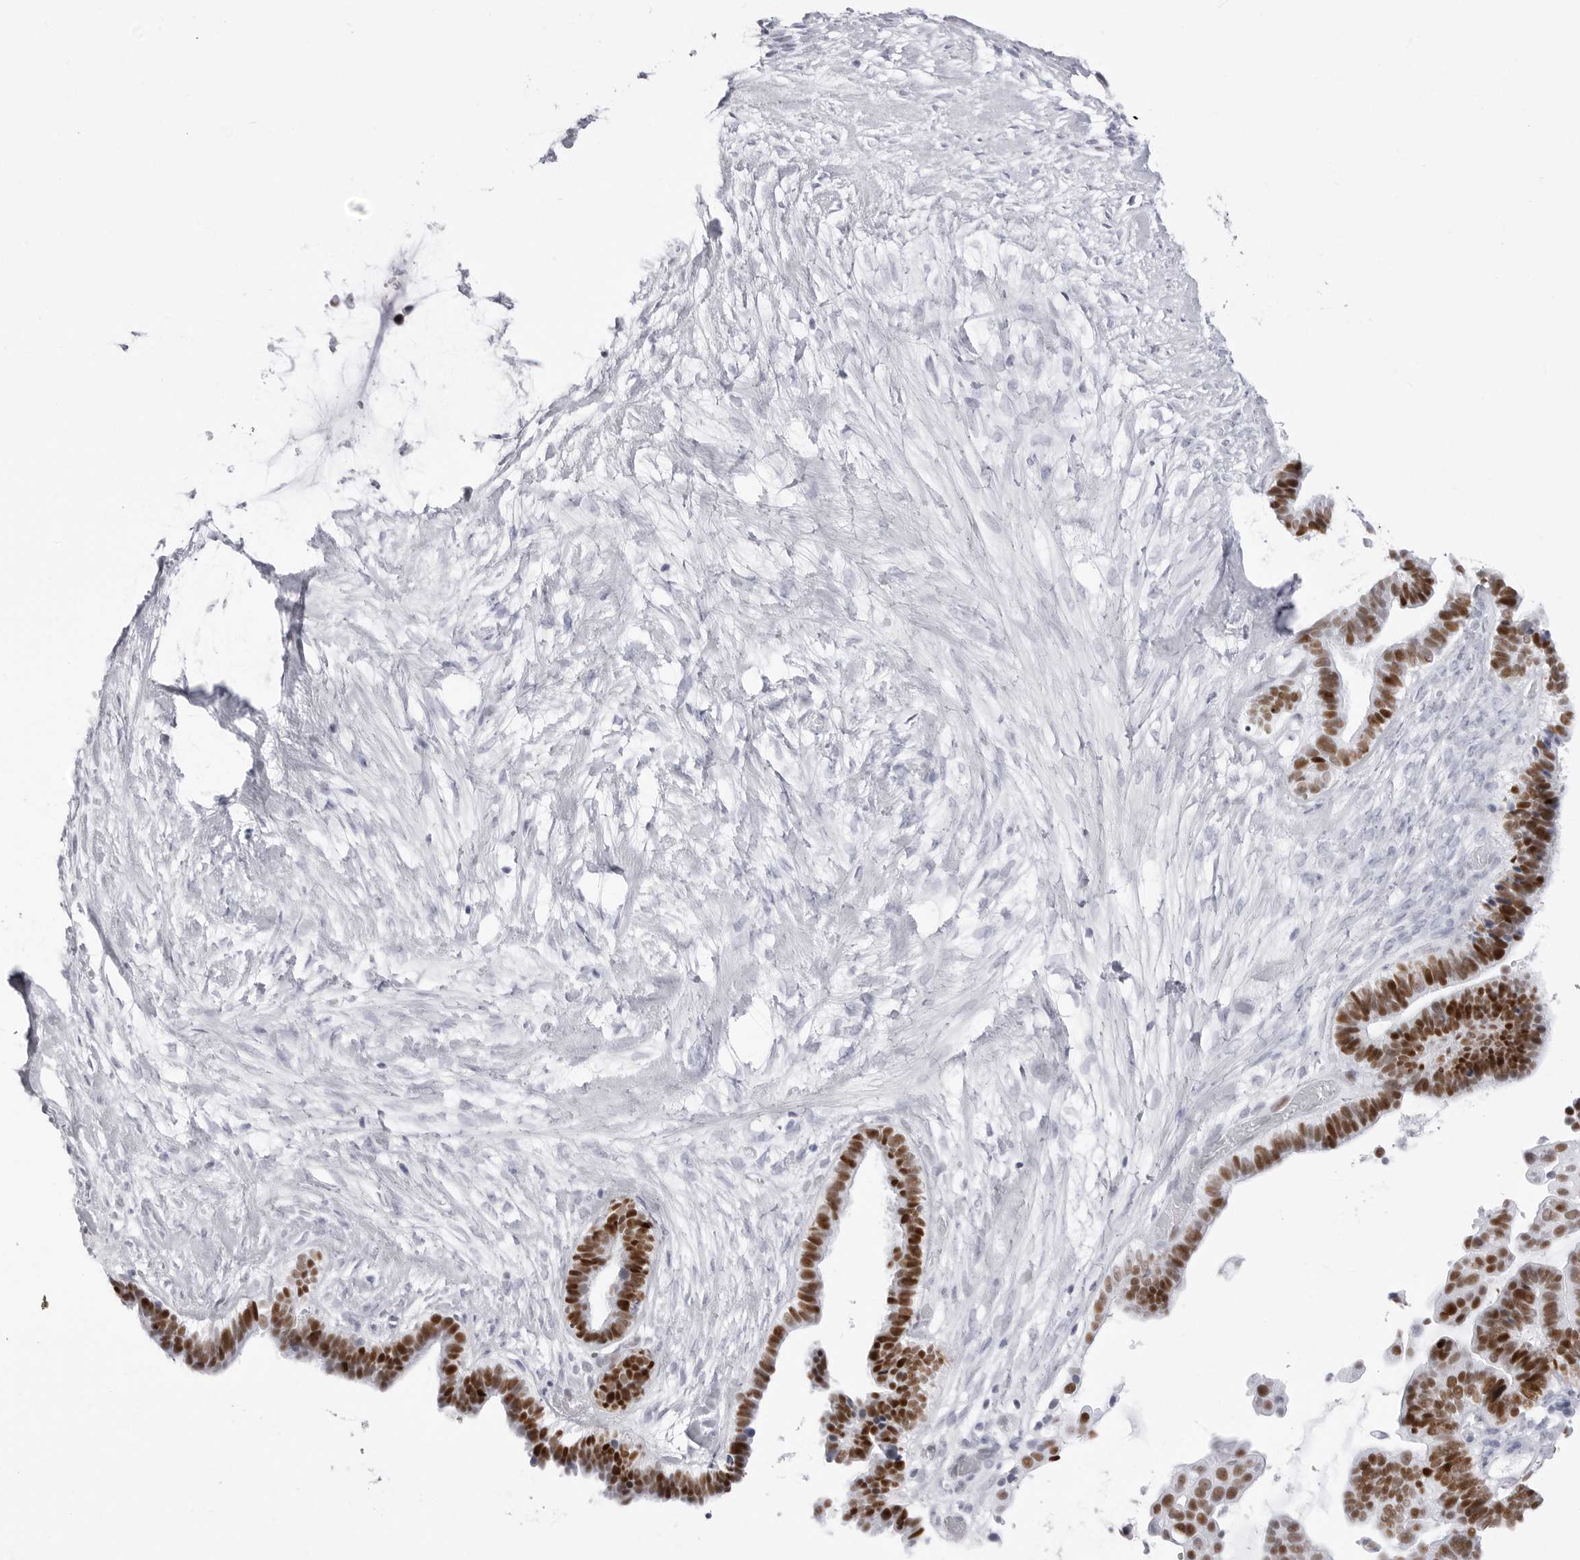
{"staining": {"intensity": "strong", "quantity": ">75%", "location": "nuclear"}, "tissue": "ovarian cancer", "cell_type": "Tumor cells", "image_type": "cancer", "snomed": [{"axis": "morphology", "description": "Cystadenocarcinoma, serous, NOS"}, {"axis": "topography", "description": "Ovary"}], "caption": "IHC (DAB) staining of ovarian cancer (serous cystadenocarcinoma) displays strong nuclear protein expression in about >75% of tumor cells. (Stains: DAB in brown, nuclei in blue, Microscopy: brightfield microscopy at high magnification).", "gene": "NASP", "patient": {"sex": "female", "age": 56}}